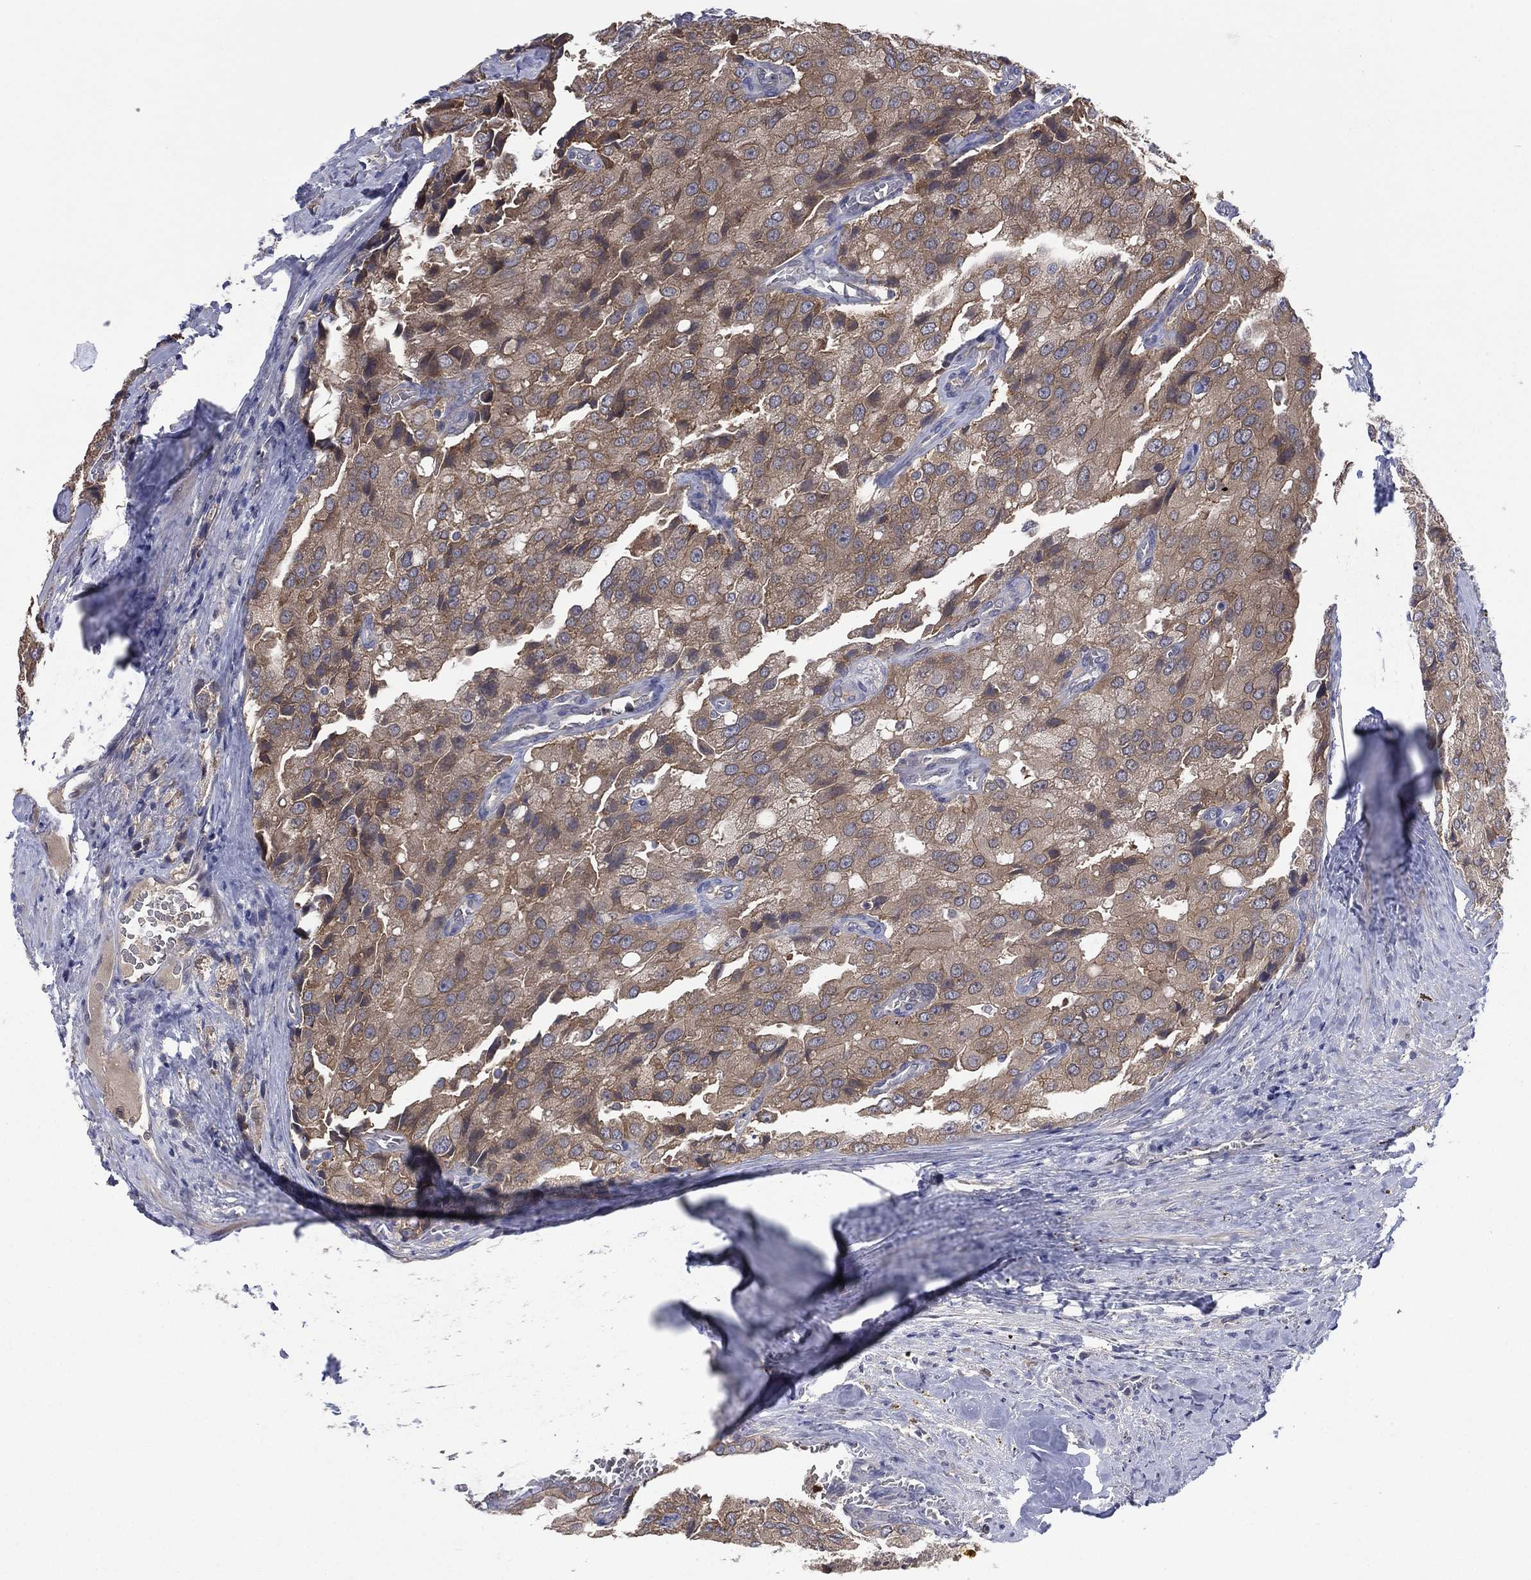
{"staining": {"intensity": "weak", "quantity": "25%-75%", "location": "cytoplasmic/membranous"}, "tissue": "prostate cancer", "cell_type": "Tumor cells", "image_type": "cancer", "snomed": [{"axis": "morphology", "description": "Adenocarcinoma, NOS"}, {"axis": "topography", "description": "Prostate and seminal vesicle, NOS"}, {"axis": "topography", "description": "Prostate"}], "caption": "Weak cytoplasmic/membranous protein positivity is appreciated in approximately 25%-75% of tumor cells in adenocarcinoma (prostate). (Brightfield microscopy of DAB IHC at high magnification).", "gene": "MPP7", "patient": {"sex": "male", "age": 67}}